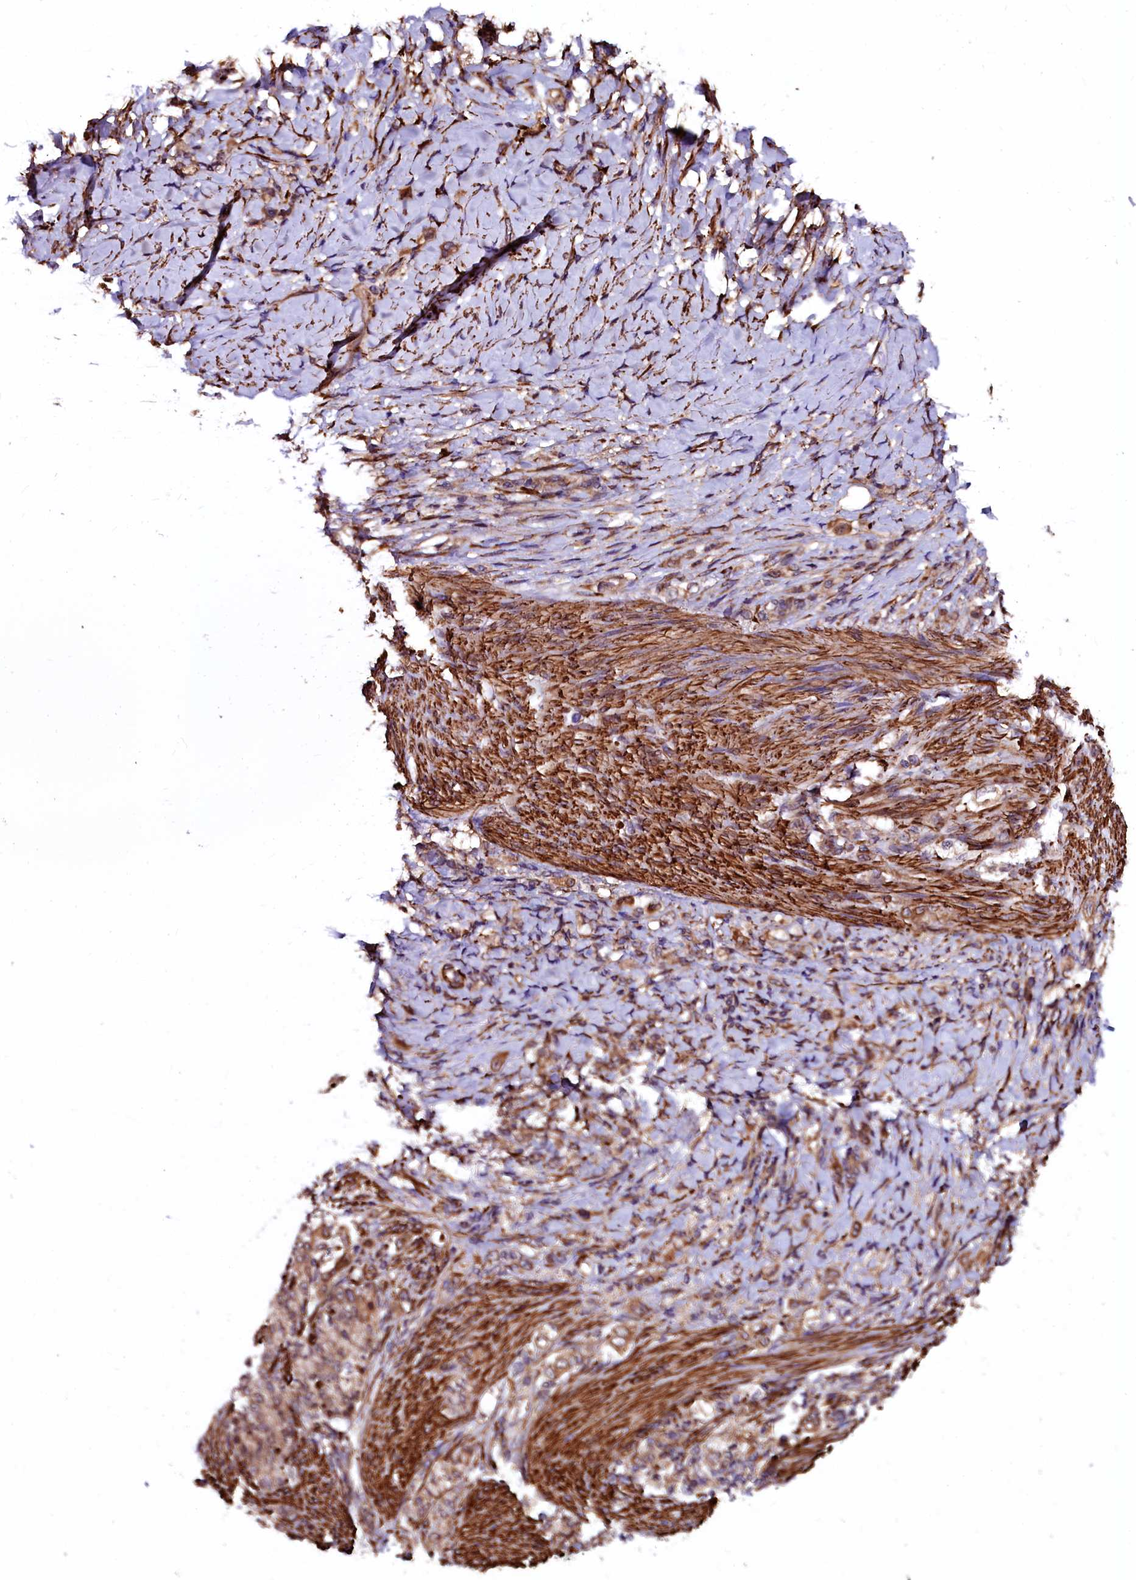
{"staining": {"intensity": "moderate", "quantity": ">75%", "location": "cytoplasmic/membranous"}, "tissue": "stomach cancer", "cell_type": "Tumor cells", "image_type": "cancer", "snomed": [{"axis": "morphology", "description": "Adenocarcinoma, NOS"}, {"axis": "topography", "description": "Stomach"}], "caption": "There is medium levels of moderate cytoplasmic/membranous positivity in tumor cells of stomach adenocarcinoma, as demonstrated by immunohistochemical staining (brown color).", "gene": "N4BP1", "patient": {"sex": "female", "age": 79}}